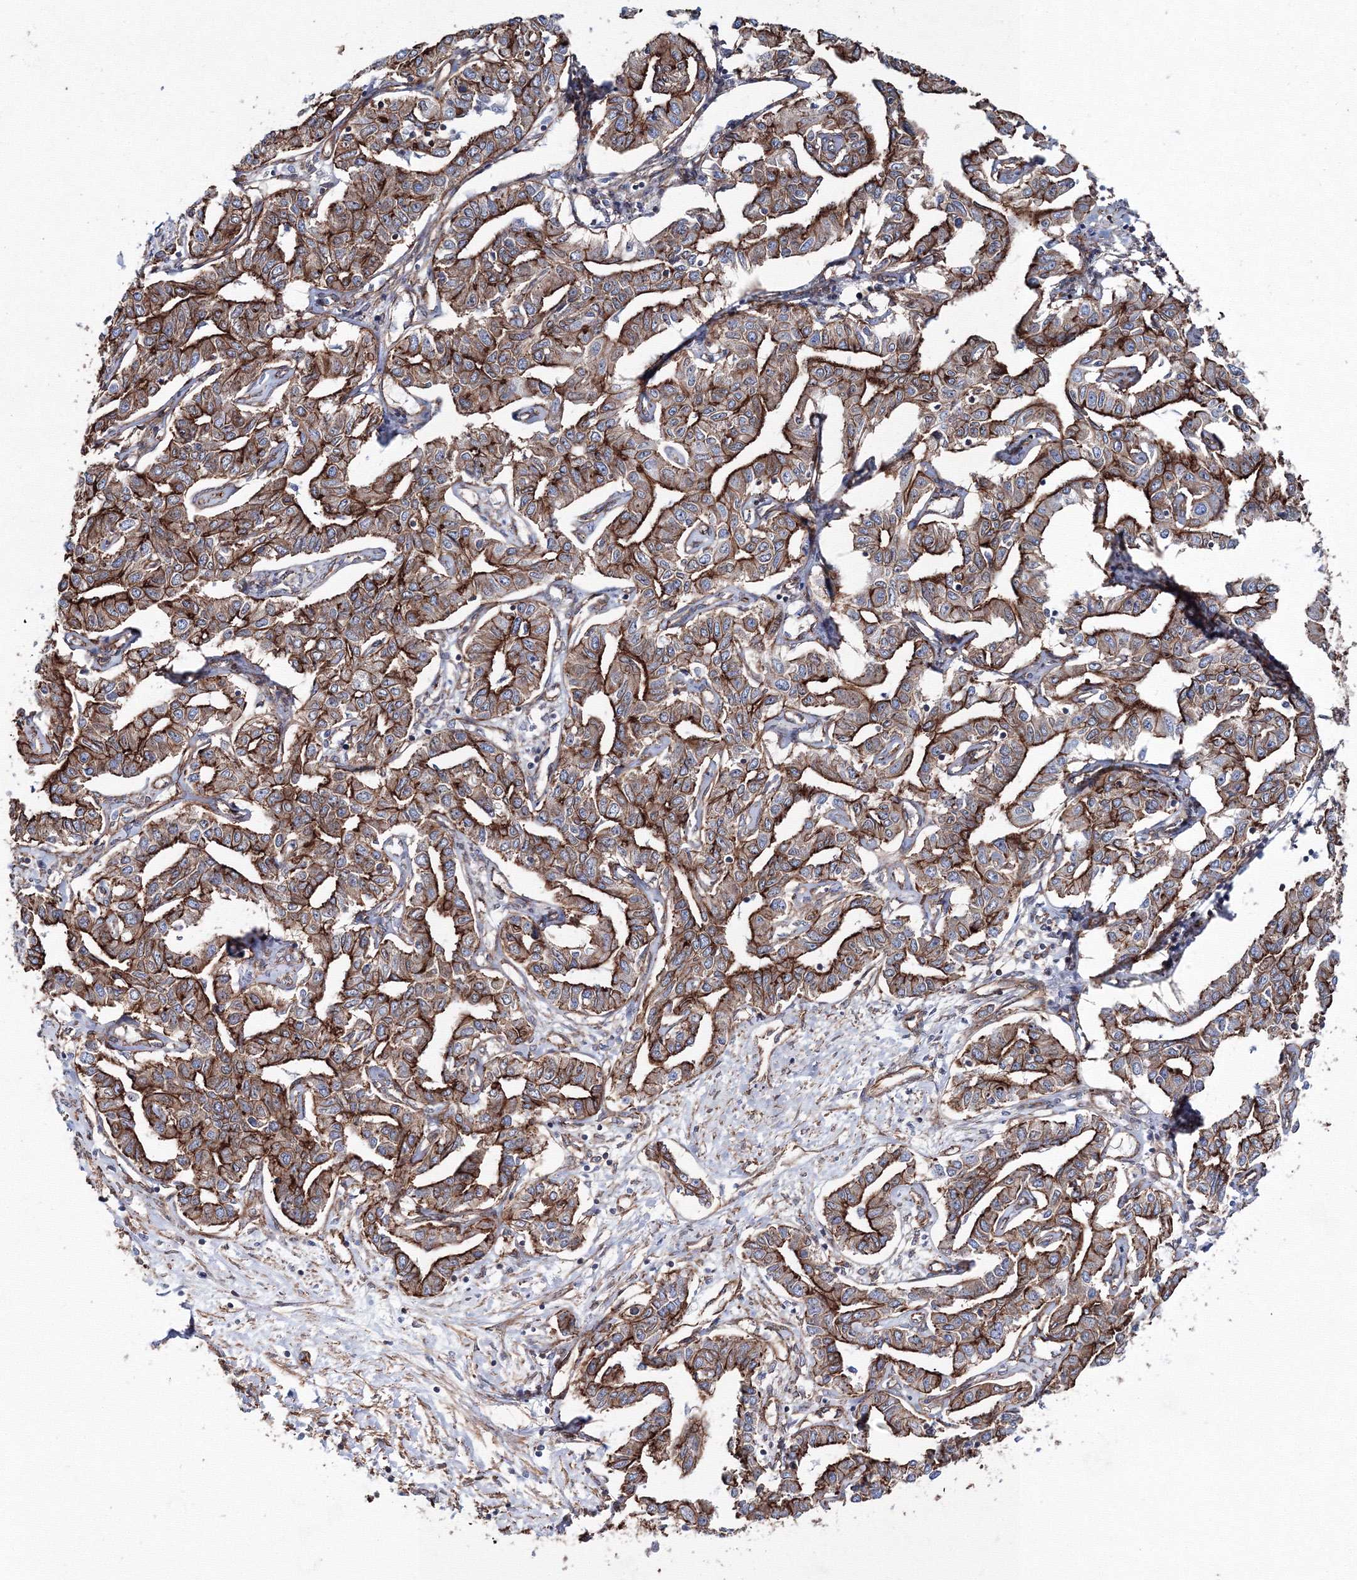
{"staining": {"intensity": "strong", "quantity": ">75%", "location": "cytoplasmic/membranous"}, "tissue": "liver cancer", "cell_type": "Tumor cells", "image_type": "cancer", "snomed": [{"axis": "morphology", "description": "Cholangiocarcinoma"}, {"axis": "topography", "description": "Liver"}], "caption": "Immunohistochemical staining of human liver cholangiocarcinoma shows high levels of strong cytoplasmic/membranous protein staining in approximately >75% of tumor cells.", "gene": "ANKRD37", "patient": {"sex": "male", "age": 59}}